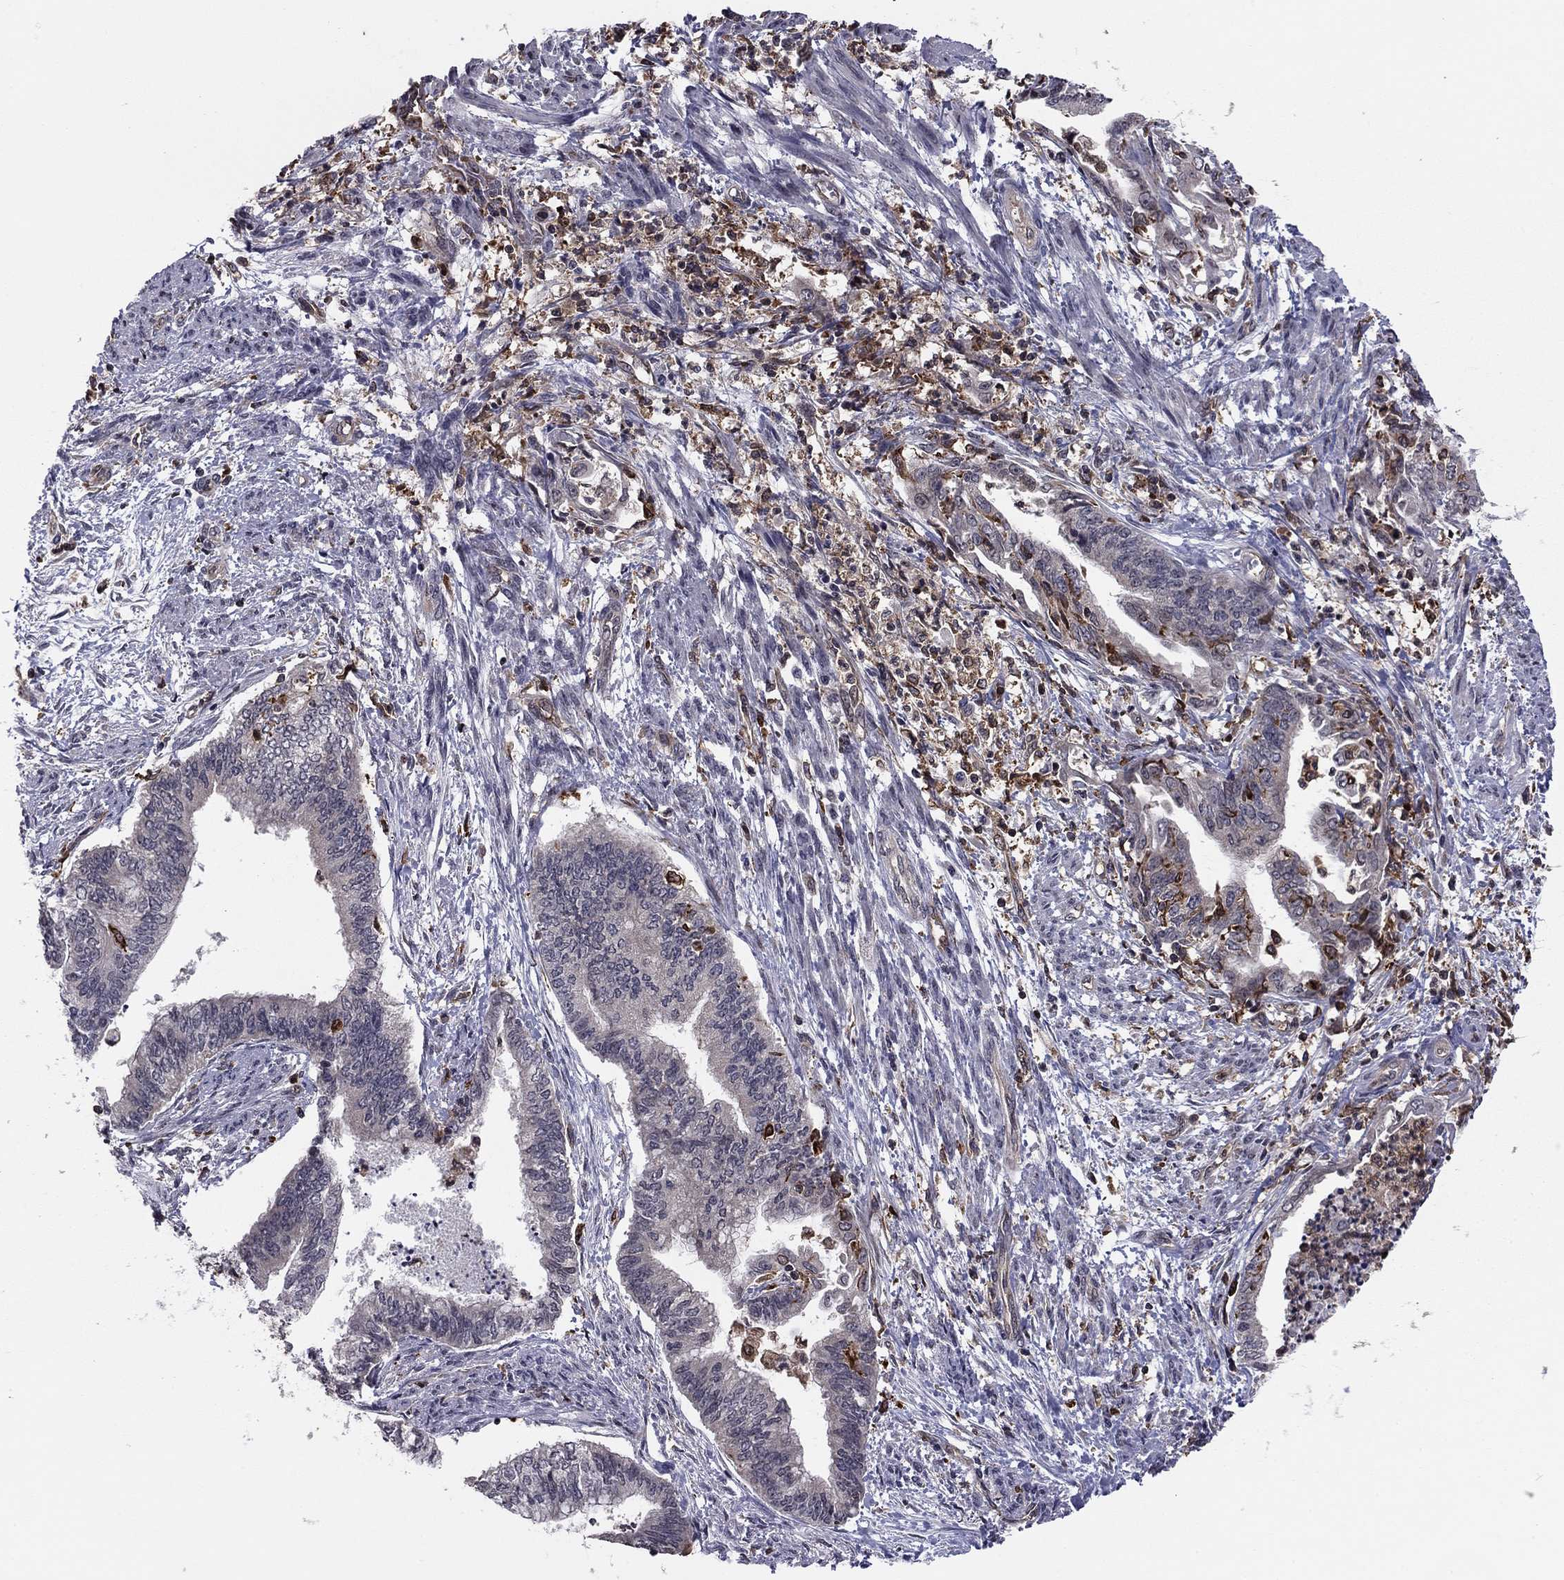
{"staining": {"intensity": "negative", "quantity": "none", "location": "none"}, "tissue": "endometrial cancer", "cell_type": "Tumor cells", "image_type": "cancer", "snomed": [{"axis": "morphology", "description": "Adenocarcinoma, NOS"}, {"axis": "topography", "description": "Endometrium"}], "caption": "This is a image of immunohistochemistry staining of adenocarcinoma (endometrial), which shows no expression in tumor cells.", "gene": "PLCB2", "patient": {"sex": "female", "age": 65}}